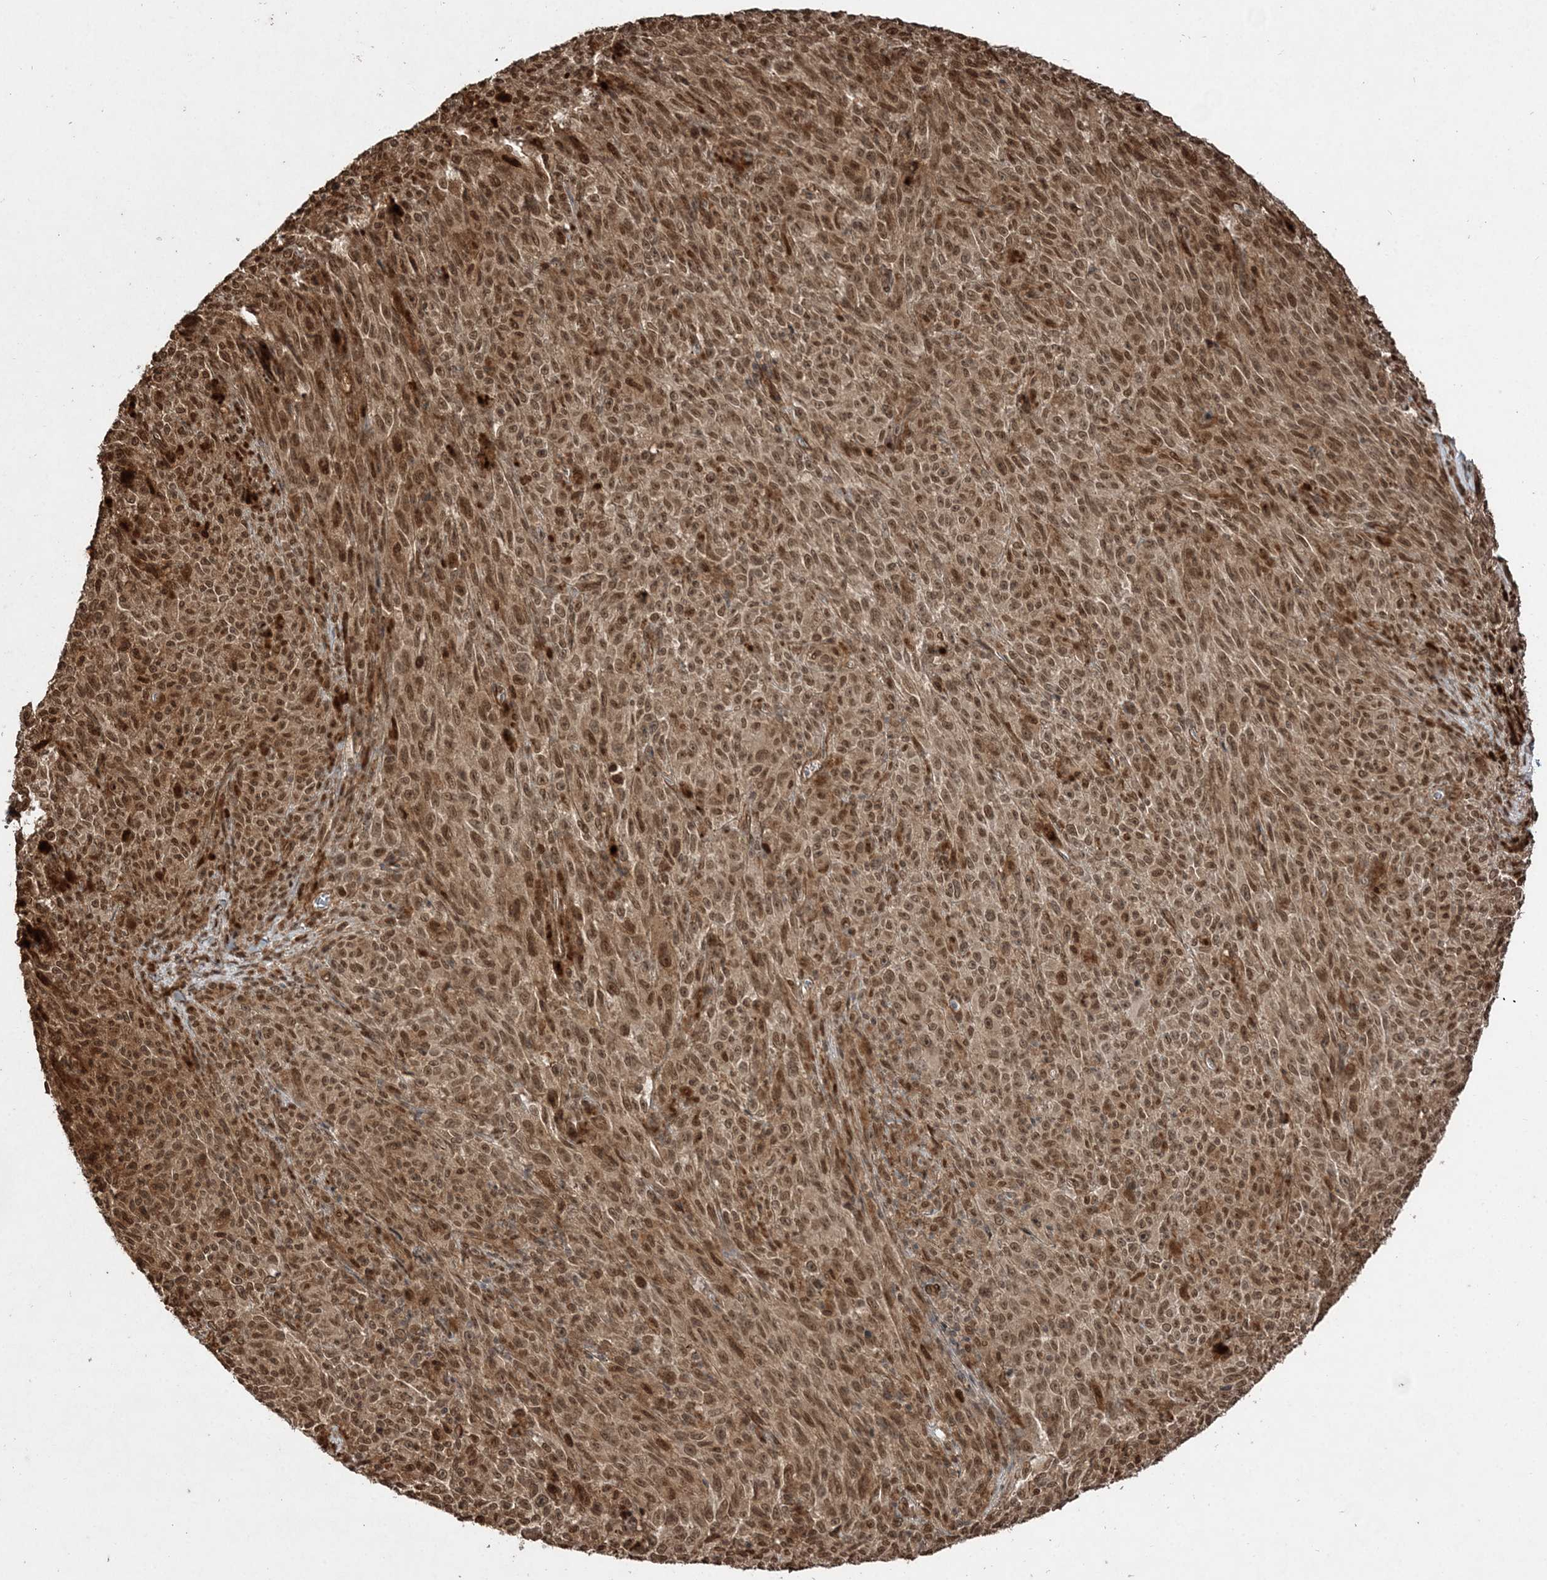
{"staining": {"intensity": "moderate", "quantity": ">75%", "location": "cytoplasmic/membranous,nuclear"}, "tissue": "melanoma", "cell_type": "Tumor cells", "image_type": "cancer", "snomed": [{"axis": "morphology", "description": "Malignant melanoma, NOS"}, {"axis": "topography", "description": "Skin"}], "caption": "A medium amount of moderate cytoplasmic/membranous and nuclear positivity is appreciated in about >75% of tumor cells in melanoma tissue.", "gene": "ETAA1", "patient": {"sex": "female", "age": 82}}